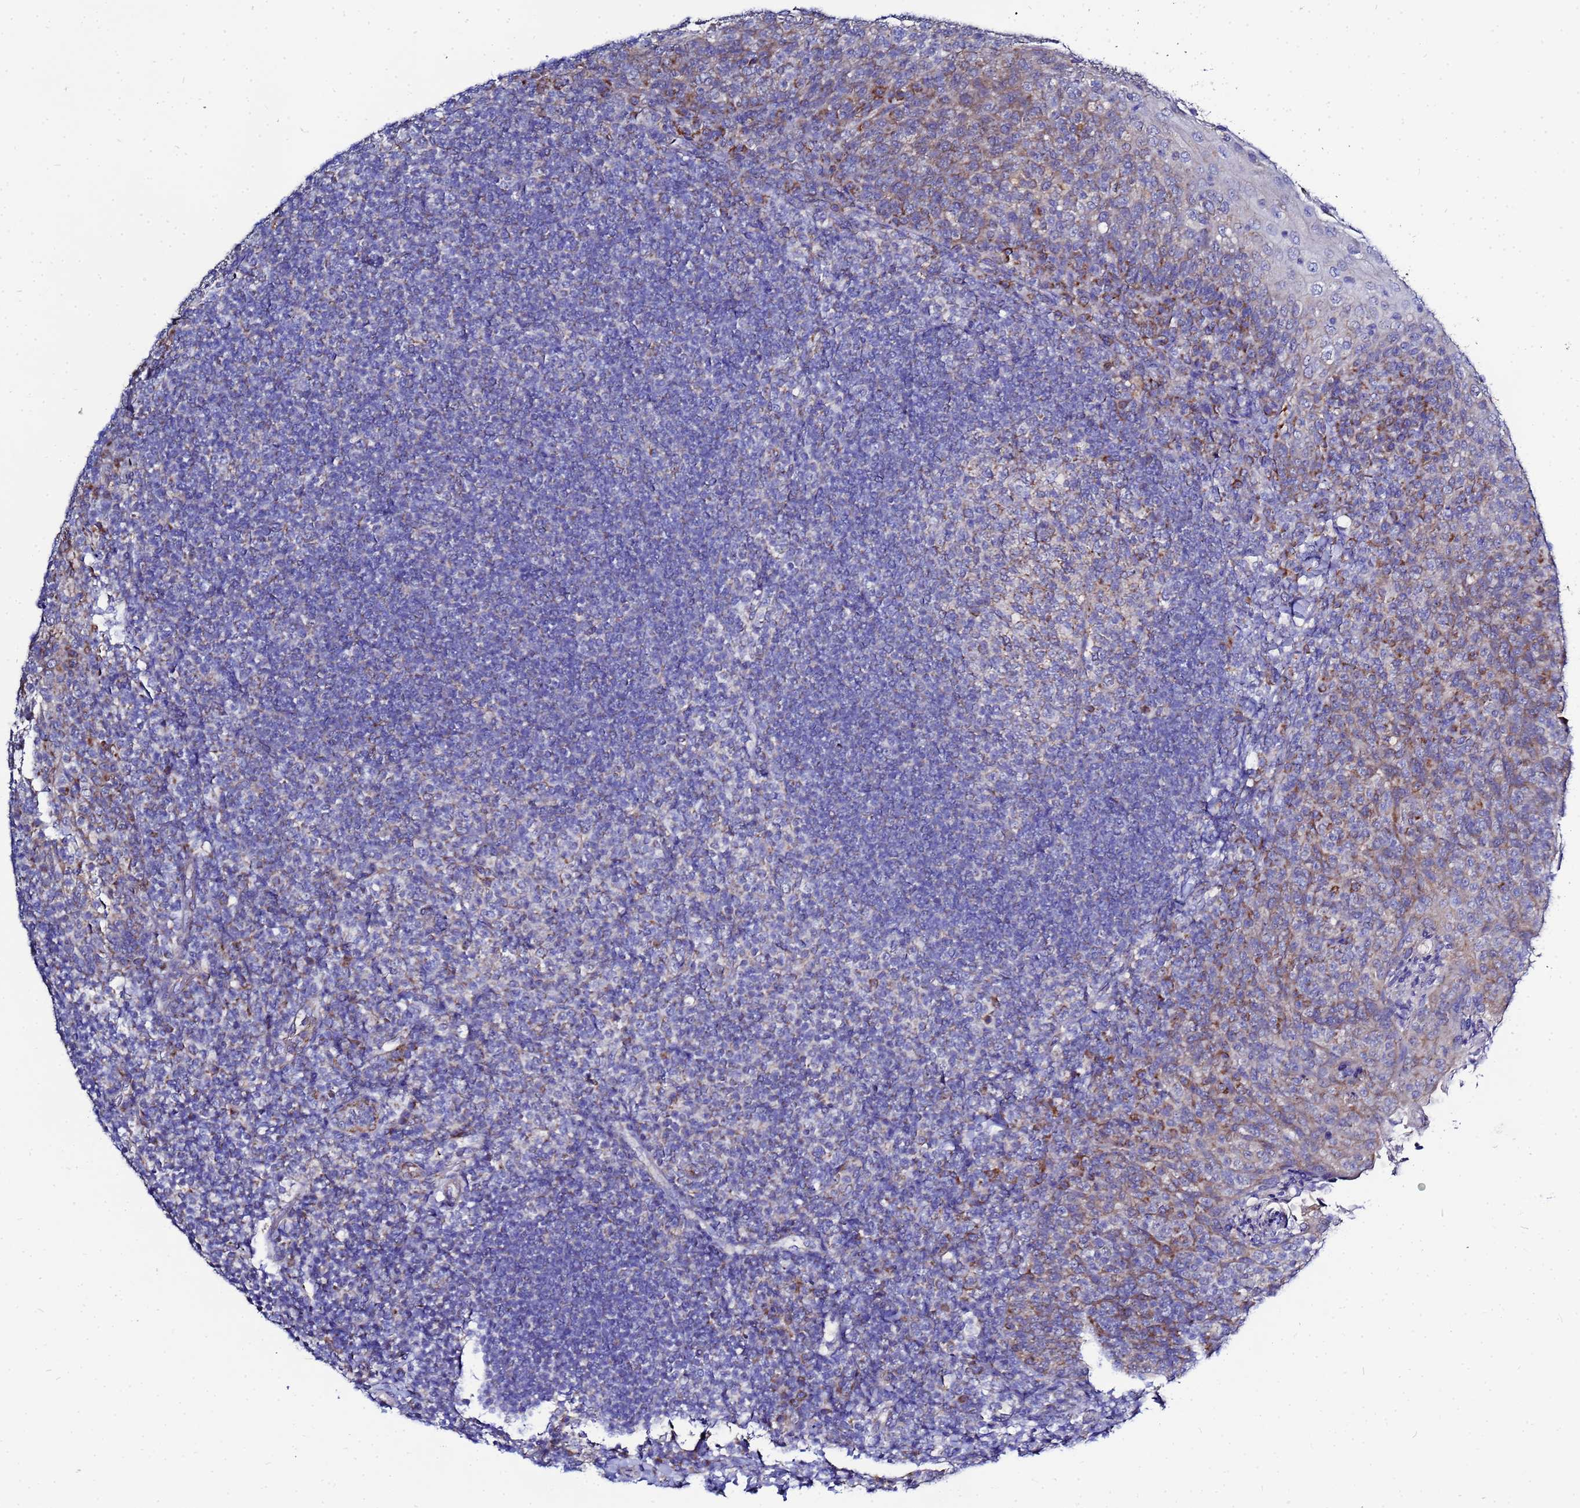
{"staining": {"intensity": "weak", "quantity": "<25%", "location": "cytoplasmic/membranous"}, "tissue": "tonsil", "cell_type": "Germinal center cells", "image_type": "normal", "snomed": [{"axis": "morphology", "description": "Normal tissue, NOS"}, {"axis": "topography", "description": "Tonsil"}], "caption": "A micrograph of tonsil stained for a protein demonstrates no brown staining in germinal center cells. (DAB (3,3'-diaminobenzidine) IHC, high magnification).", "gene": "FAHD2A", "patient": {"sex": "female", "age": 10}}